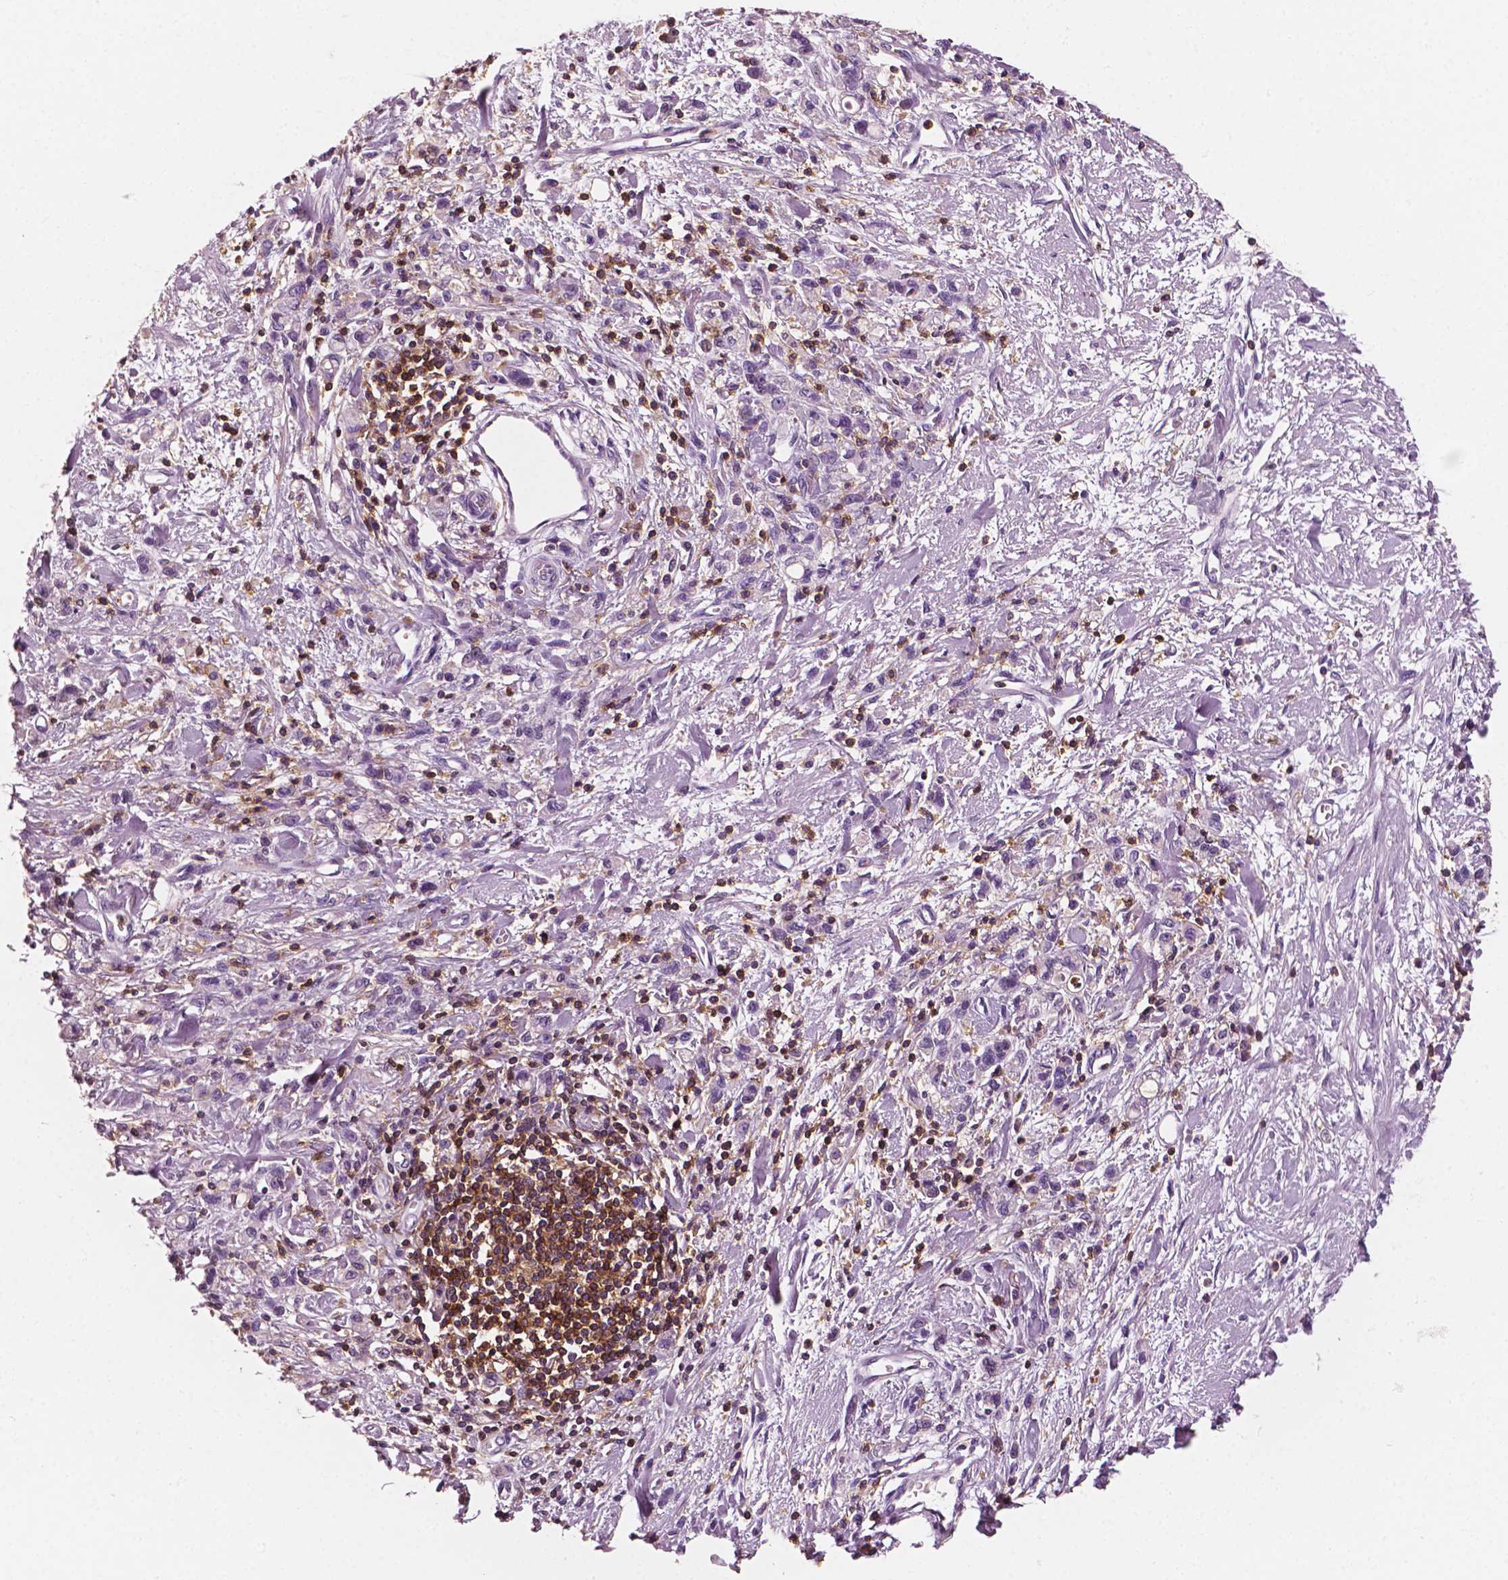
{"staining": {"intensity": "negative", "quantity": "none", "location": "none"}, "tissue": "stomach cancer", "cell_type": "Tumor cells", "image_type": "cancer", "snomed": [{"axis": "morphology", "description": "Adenocarcinoma, NOS"}, {"axis": "topography", "description": "Stomach"}], "caption": "A high-resolution image shows immunohistochemistry (IHC) staining of stomach cancer, which exhibits no significant positivity in tumor cells. Brightfield microscopy of IHC stained with DAB (brown) and hematoxylin (blue), captured at high magnification.", "gene": "PTPRC", "patient": {"sex": "male", "age": 77}}